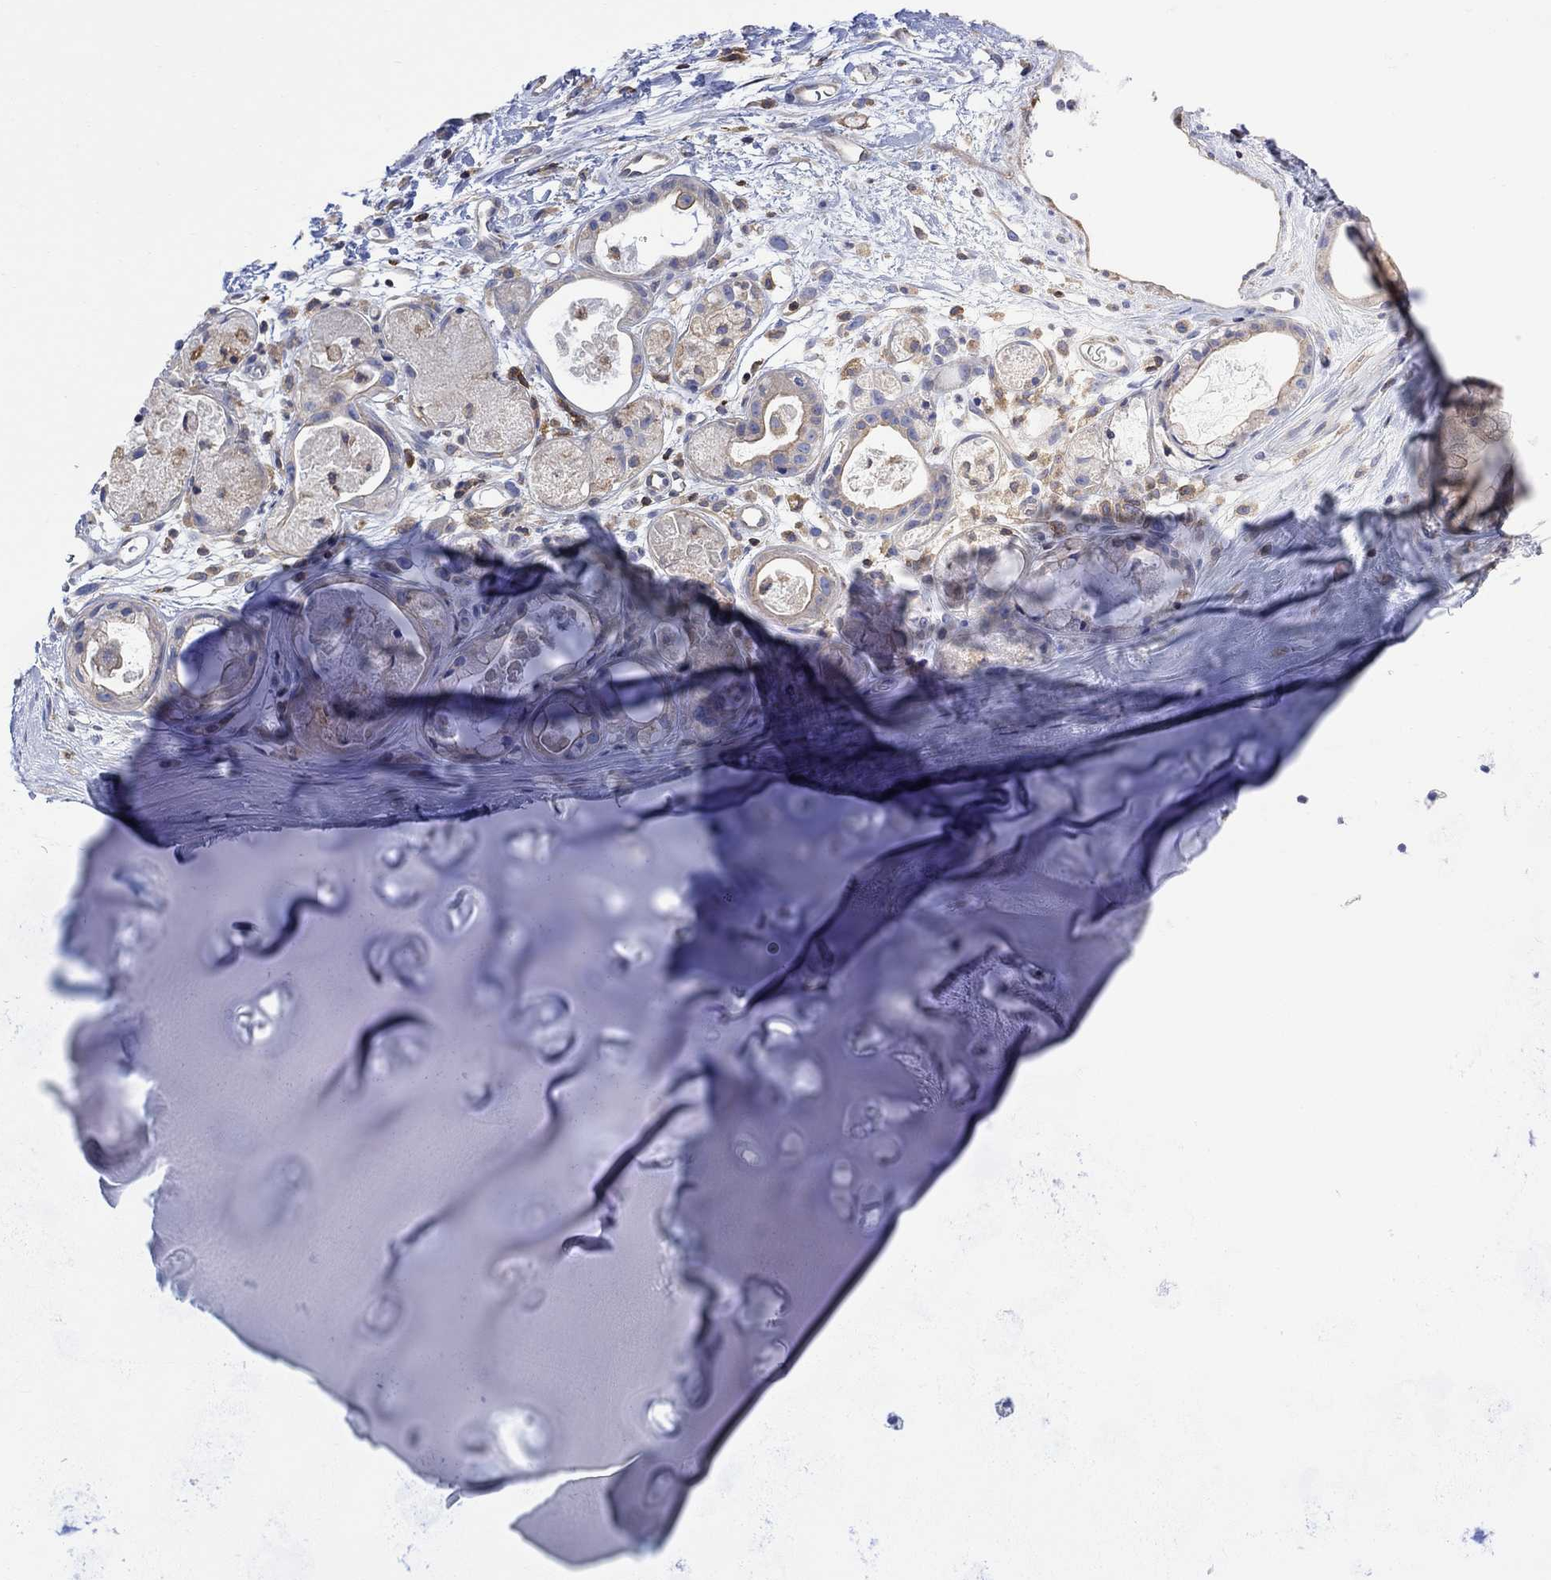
{"staining": {"intensity": "negative", "quantity": "none", "location": "none"}, "tissue": "adipose tissue", "cell_type": "Adipocytes", "image_type": "normal", "snomed": [{"axis": "morphology", "description": "Normal tissue, NOS"}, {"axis": "topography", "description": "Cartilage tissue"}], "caption": "Immunohistochemistry (IHC) micrograph of normal adipose tissue: adipose tissue stained with DAB displays no significant protein staining in adipocytes. Nuclei are stained in blue.", "gene": "GBP5", "patient": {"sex": "male", "age": 81}}